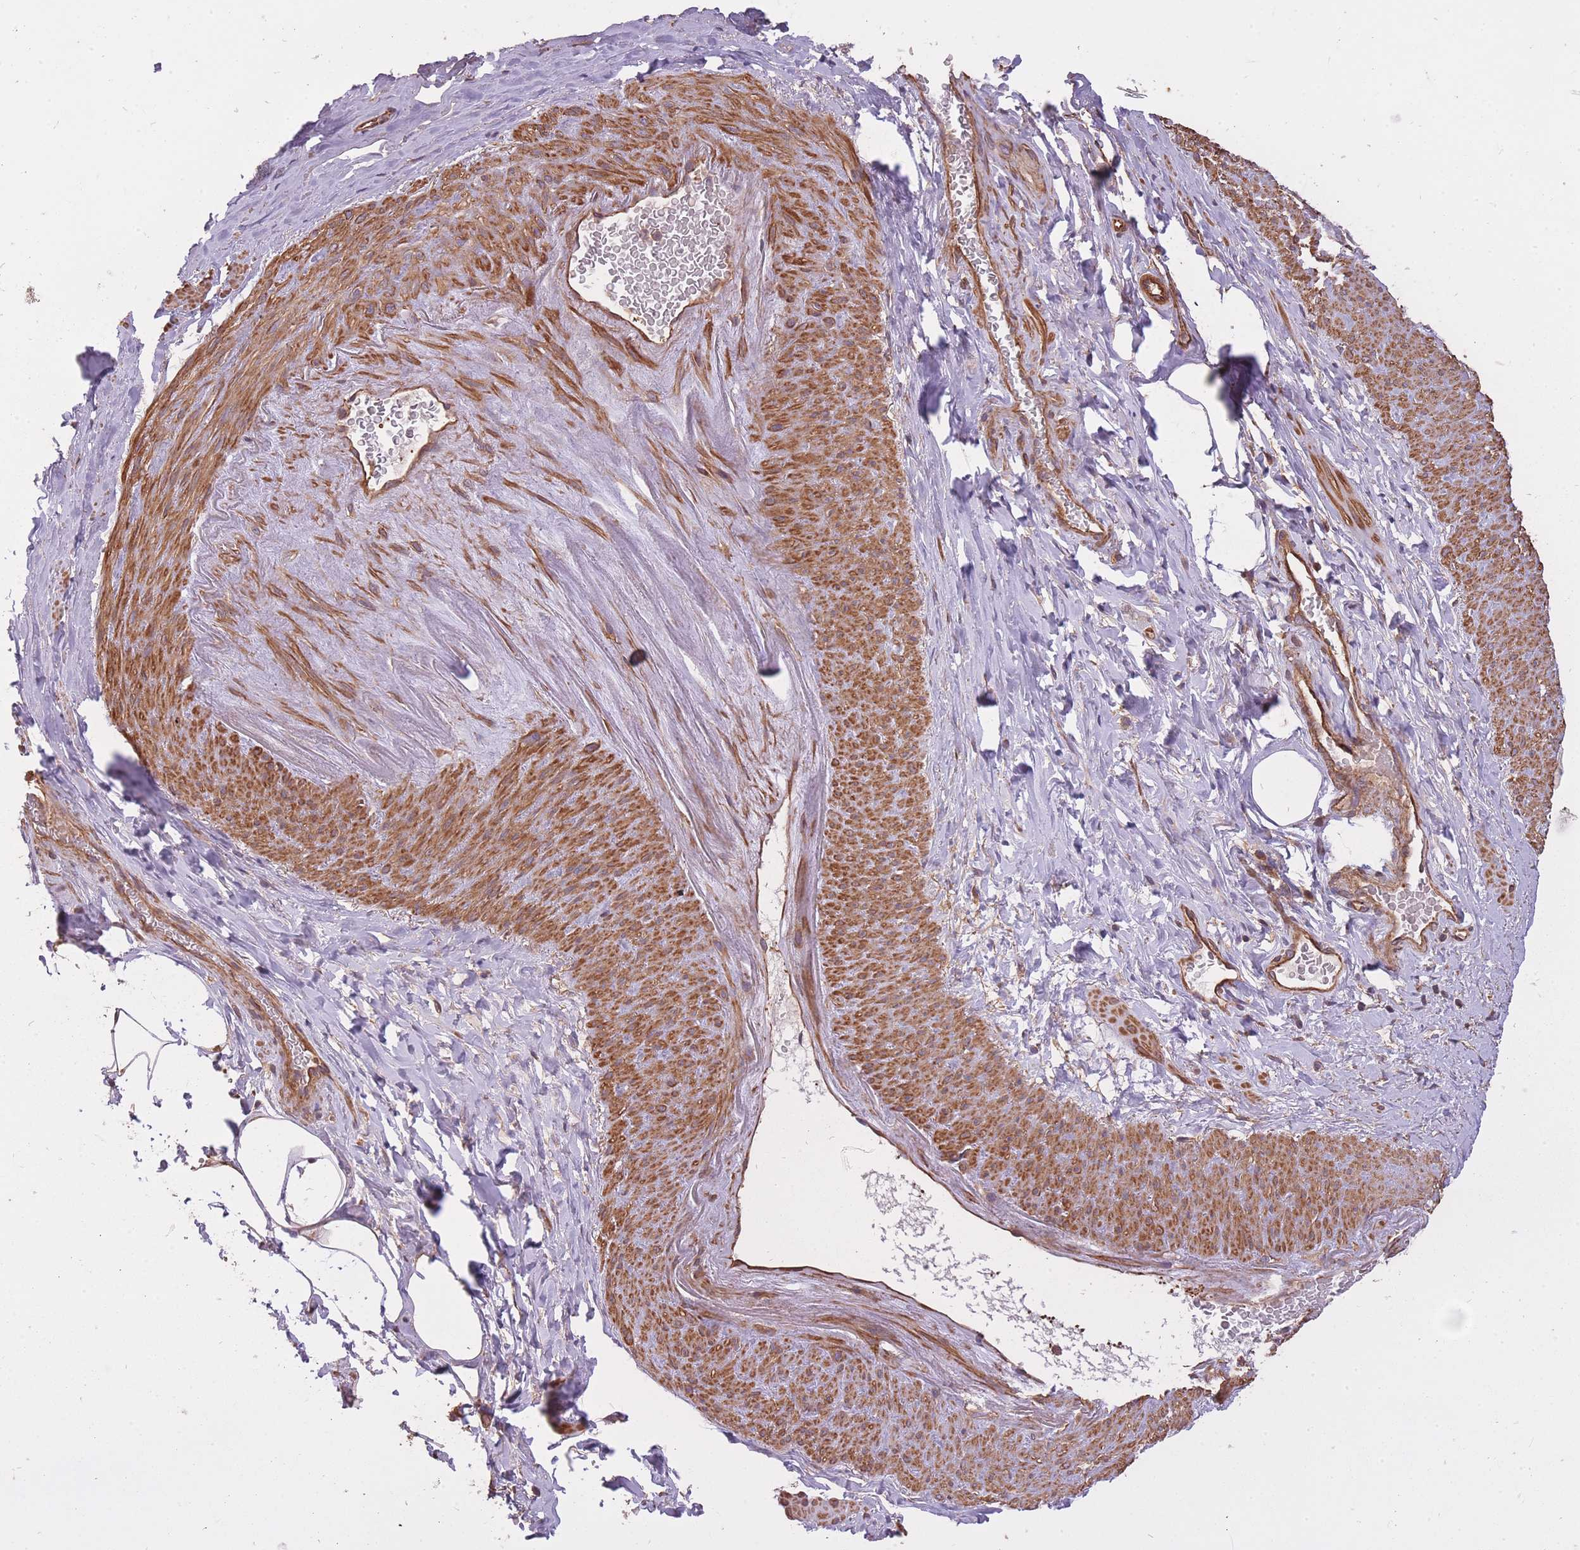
{"staining": {"intensity": "moderate", "quantity": "25%-75%", "location": "cytoplasmic/membranous"}, "tissue": "smooth muscle", "cell_type": "Smooth muscle cells", "image_type": "normal", "snomed": [{"axis": "morphology", "description": "Normal tissue, NOS"}, {"axis": "topography", "description": "Smooth muscle"}, {"axis": "topography", "description": "Peripheral nerve tissue"}], "caption": "Immunohistochemistry (IHC) of benign smooth muscle reveals medium levels of moderate cytoplasmic/membranous expression in approximately 25%-75% of smooth muscle cells. The protein is shown in brown color, while the nuclei are stained blue.", "gene": "ARMH3", "patient": {"sex": "male", "age": 69}}